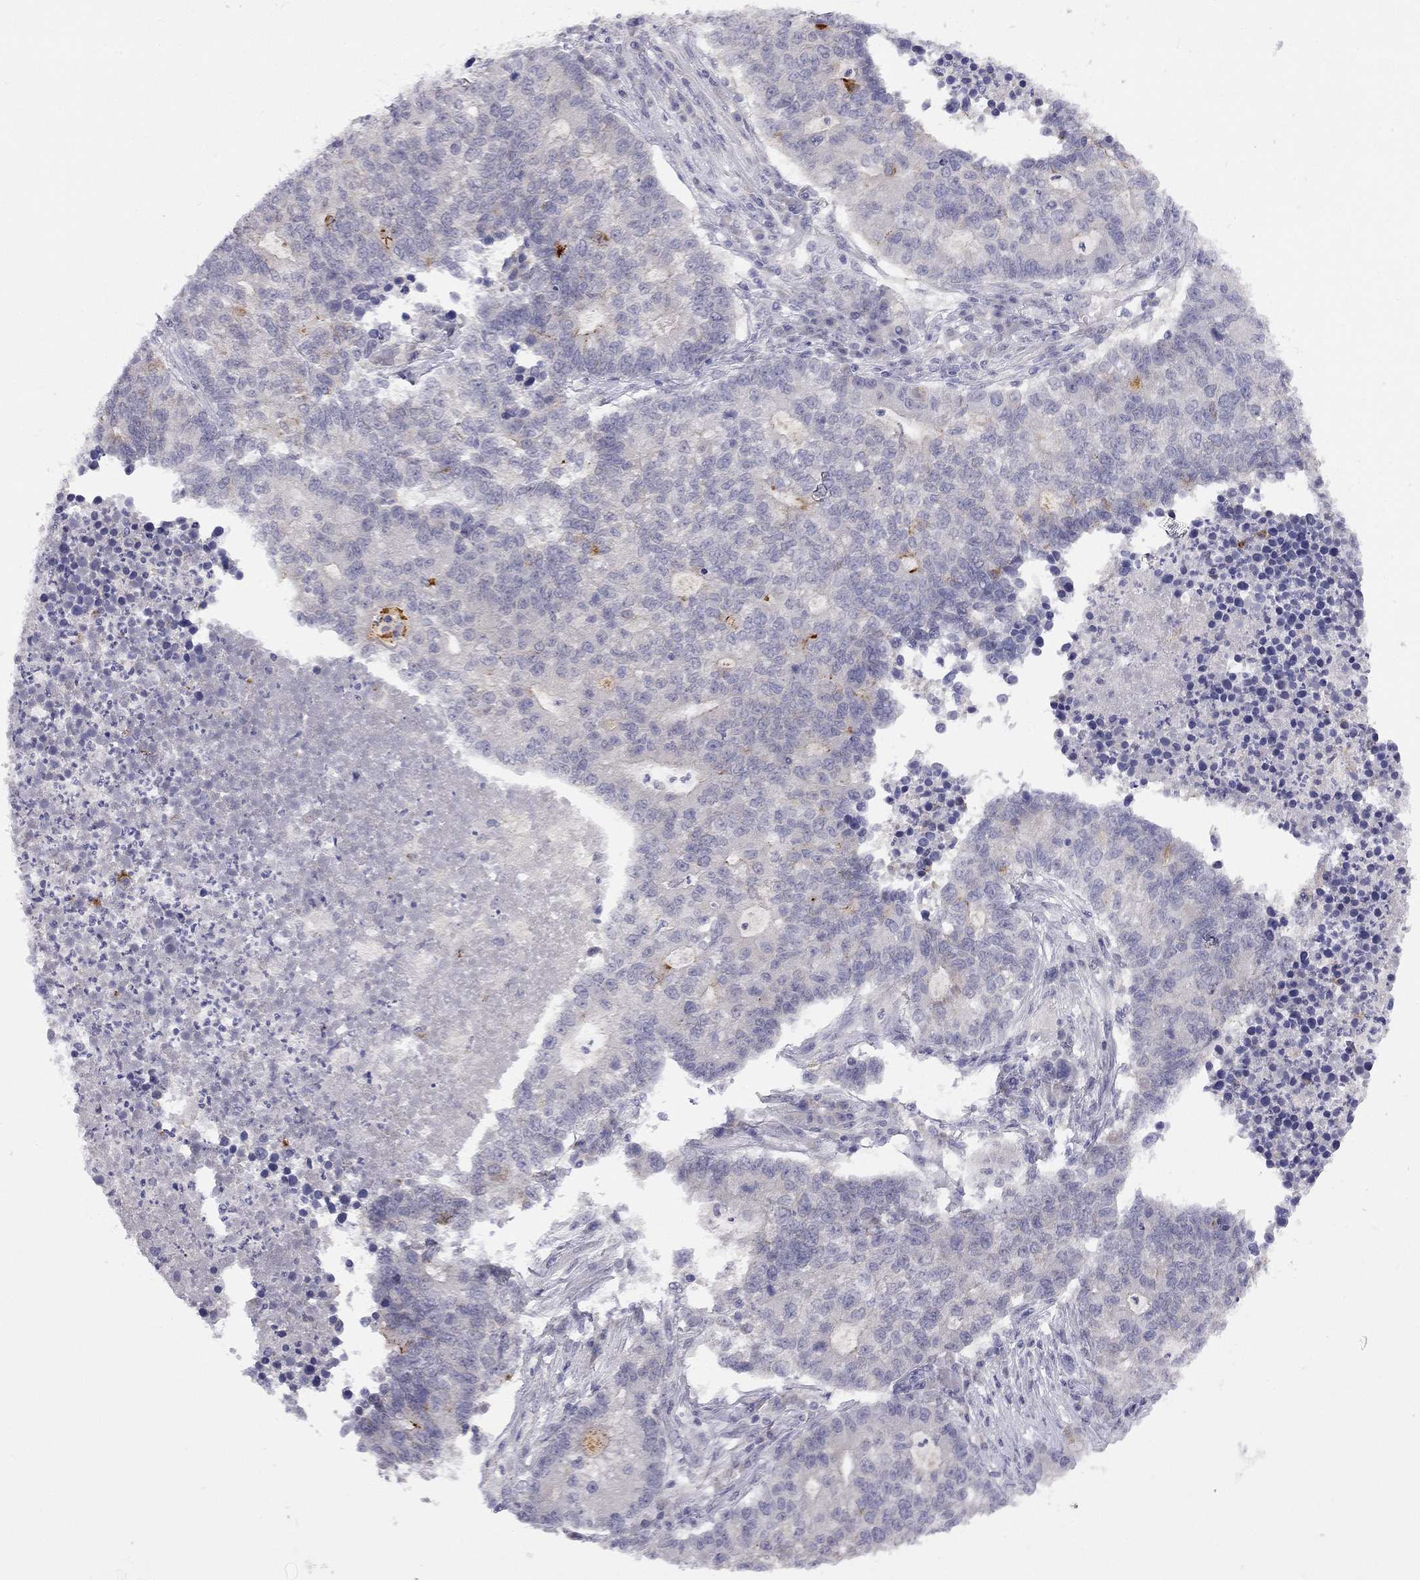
{"staining": {"intensity": "negative", "quantity": "none", "location": "none"}, "tissue": "lung cancer", "cell_type": "Tumor cells", "image_type": "cancer", "snomed": [{"axis": "morphology", "description": "Adenocarcinoma, NOS"}, {"axis": "topography", "description": "Lung"}], "caption": "Lung cancer was stained to show a protein in brown. There is no significant expression in tumor cells.", "gene": "C16orf89", "patient": {"sex": "male", "age": 57}}